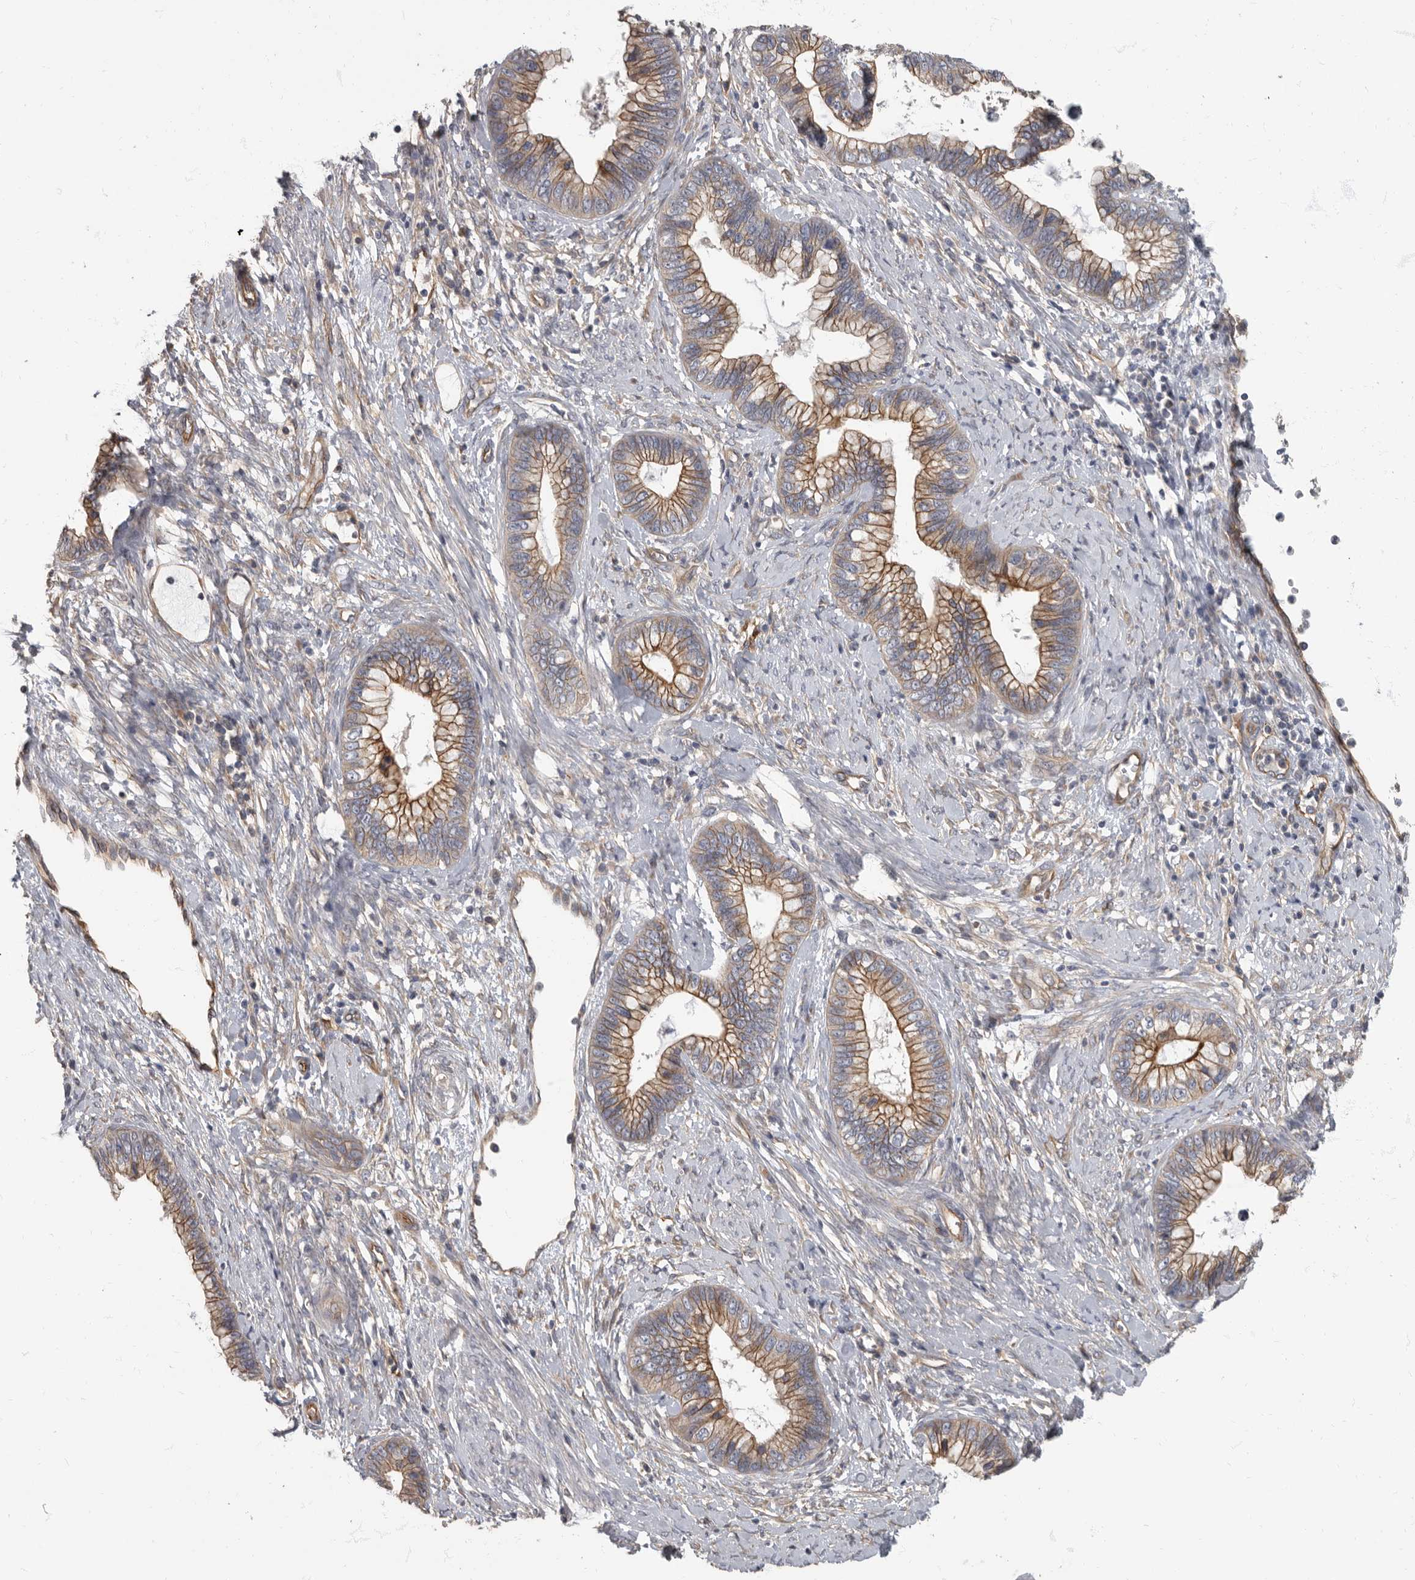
{"staining": {"intensity": "moderate", "quantity": "25%-75%", "location": "cytoplasmic/membranous"}, "tissue": "cervical cancer", "cell_type": "Tumor cells", "image_type": "cancer", "snomed": [{"axis": "morphology", "description": "Adenocarcinoma, NOS"}, {"axis": "topography", "description": "Cervix"}], "caption": "This is a histology image of immunohistochemistry (IHC) staining of cervical adenocarcinoma, which shows moderate staining in the cytoplasmic/membranous of tumor cells.", "gene": "PDK1", "patient": {"sex": "female", "age": 44}}